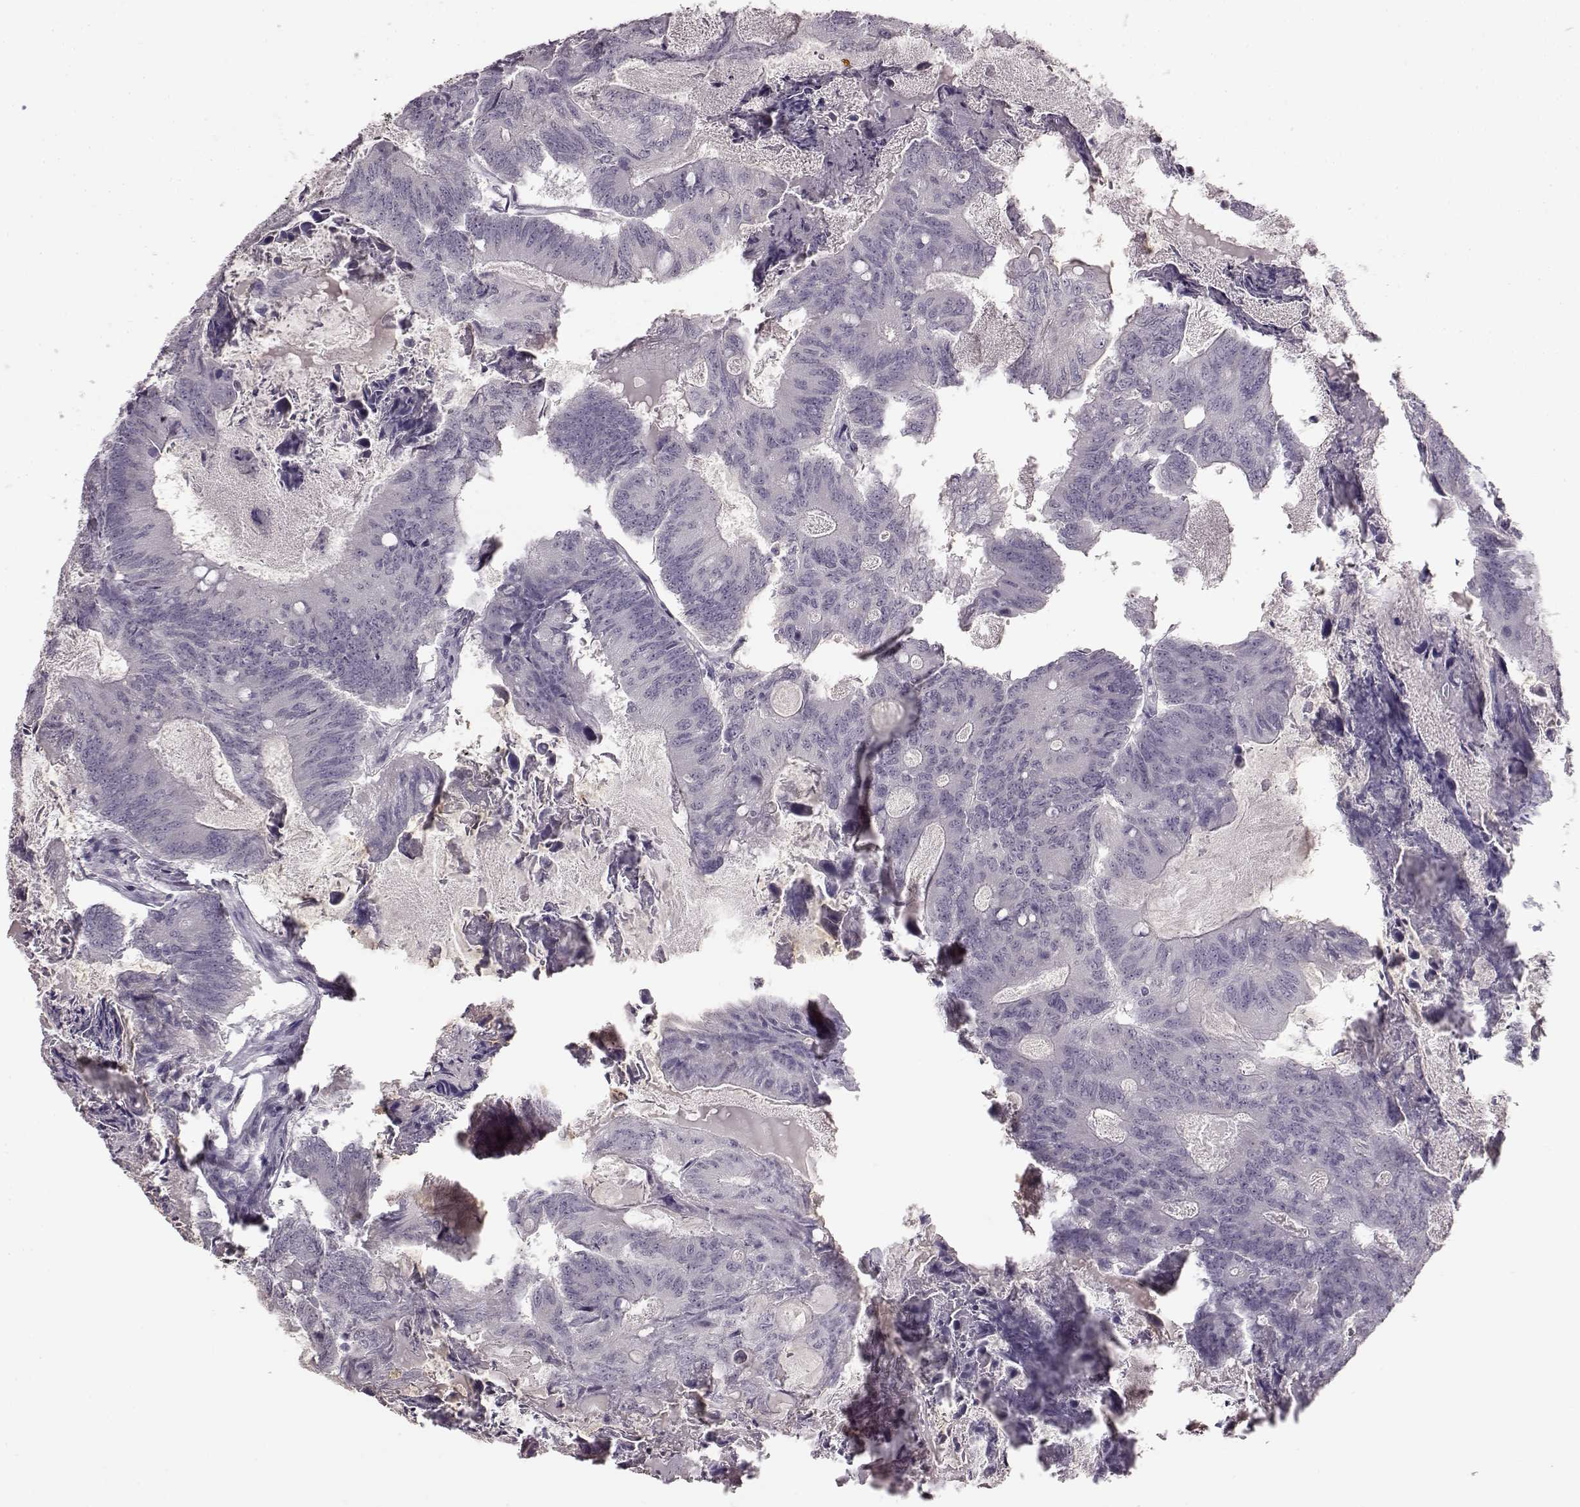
{"staining": {"intensity": "negative", "quantity": "none", "location": "none"}, "tissue": "colorectal cancer", "cell_type": "Tumor cells", "image_type": "cancer", "snomed": [{"axis": "morphology", "description": "Adenocarcinoma, NOS"}, {"axis": "topography", "description": "Colon"}], "caption": "An immunohistochemistry (IHC) photomicrograph of colorectal cancer (adenocarcinoma) is shown. There is no staining in tumor cells of colorectal cancer (adenocarcinoma).", "gene": "LHB", "patient": {"sex": "female", "age": 70}}